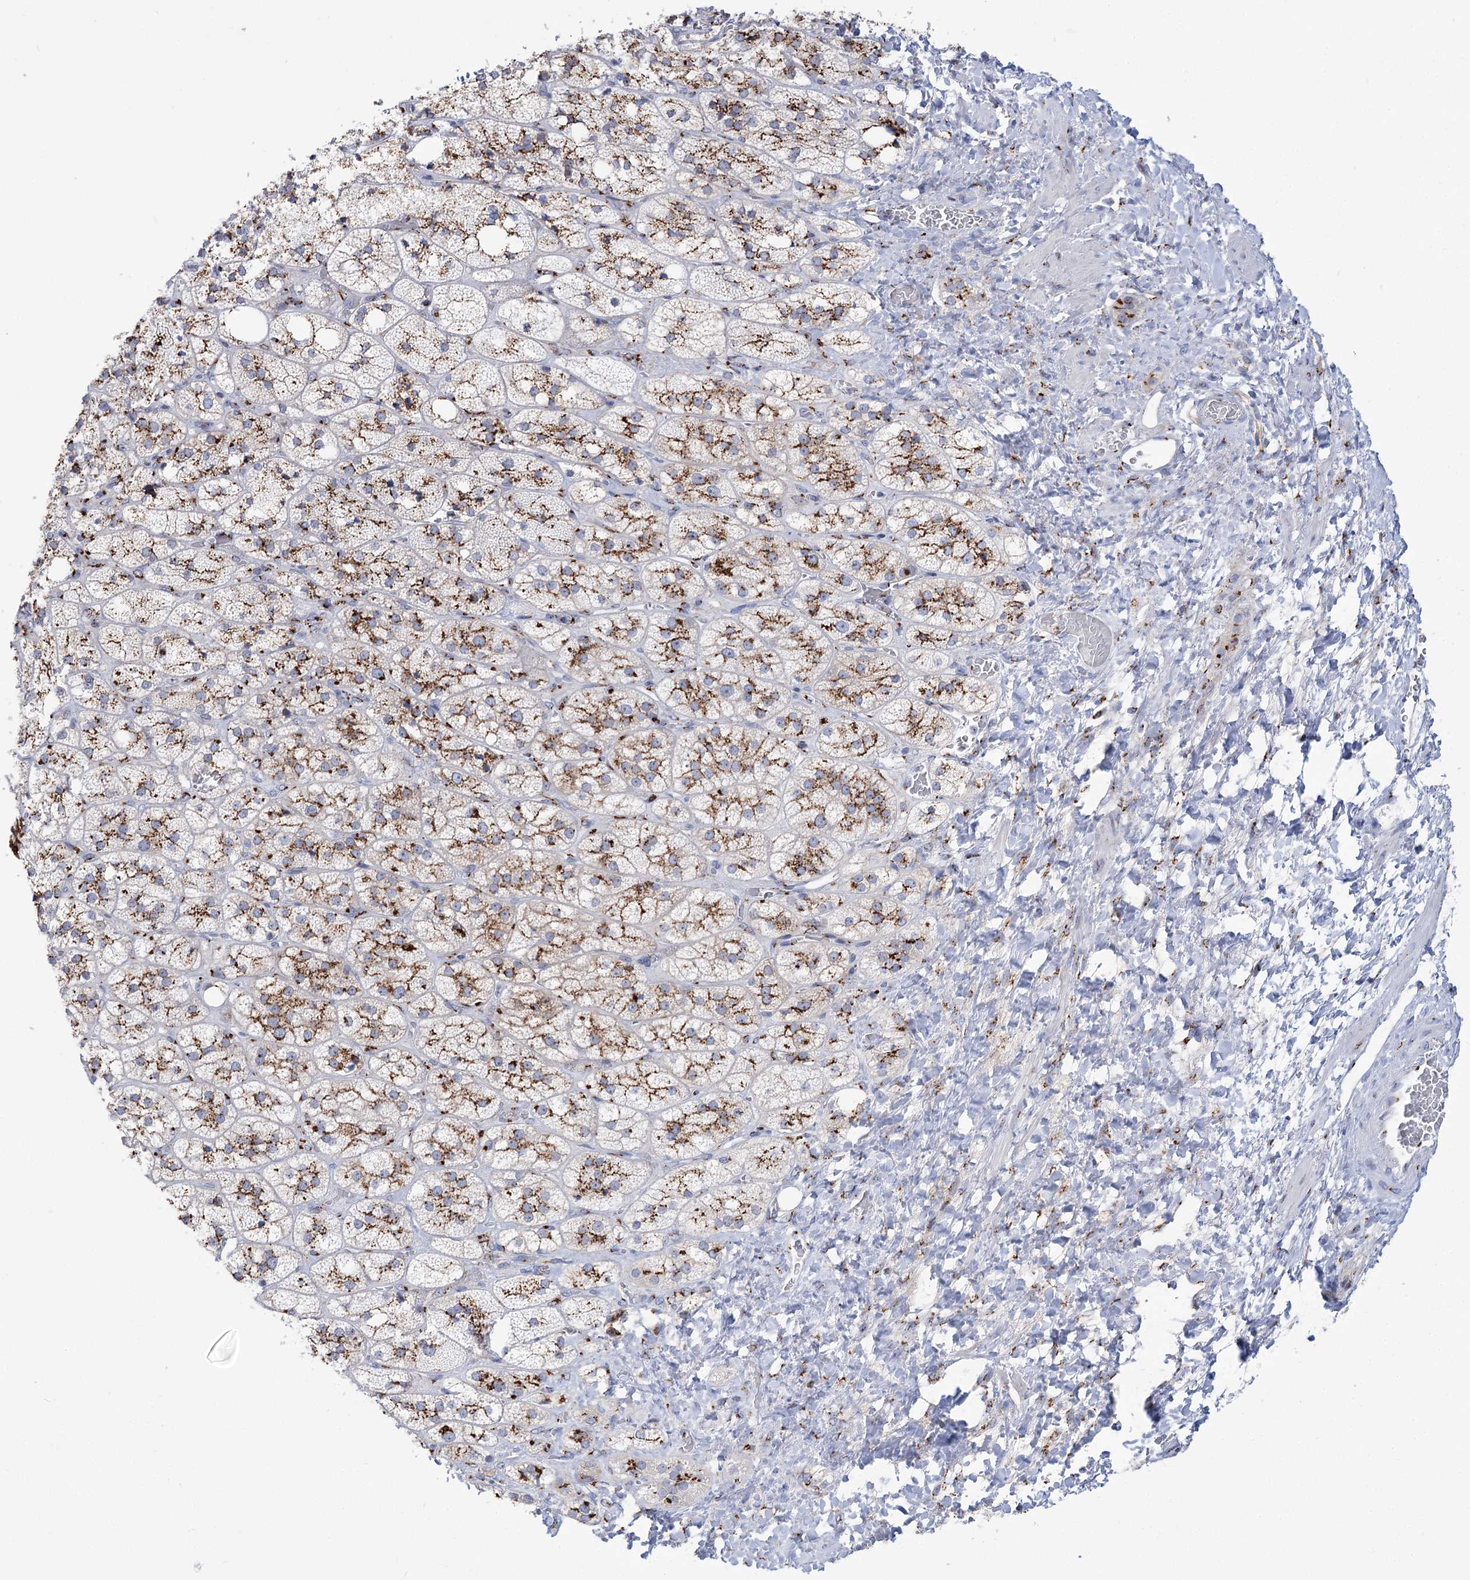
{"staining": {"intensity": "strong", "quantity": "25%-75%", "location": "cytoplasmic/membranous"}, "tissue": "adrenal gland", "cell_type": "Glandular cells", "image_type": "normal", "snomed": [{"axis": "morphology", "description": "Normal tissue, NOS"}, {"axis": "topography", "description": "Adrenal gland"}], "caption": "IHC histopathology image of unremarkable human adrenal gland stained for a protein (brown), which shows high levels of strong cytoplasmic/membranous expression in approximately 25%-75% of glandular cells.", "gene": "TMEM165", "patient": {"sex": "male", "age": 61}}